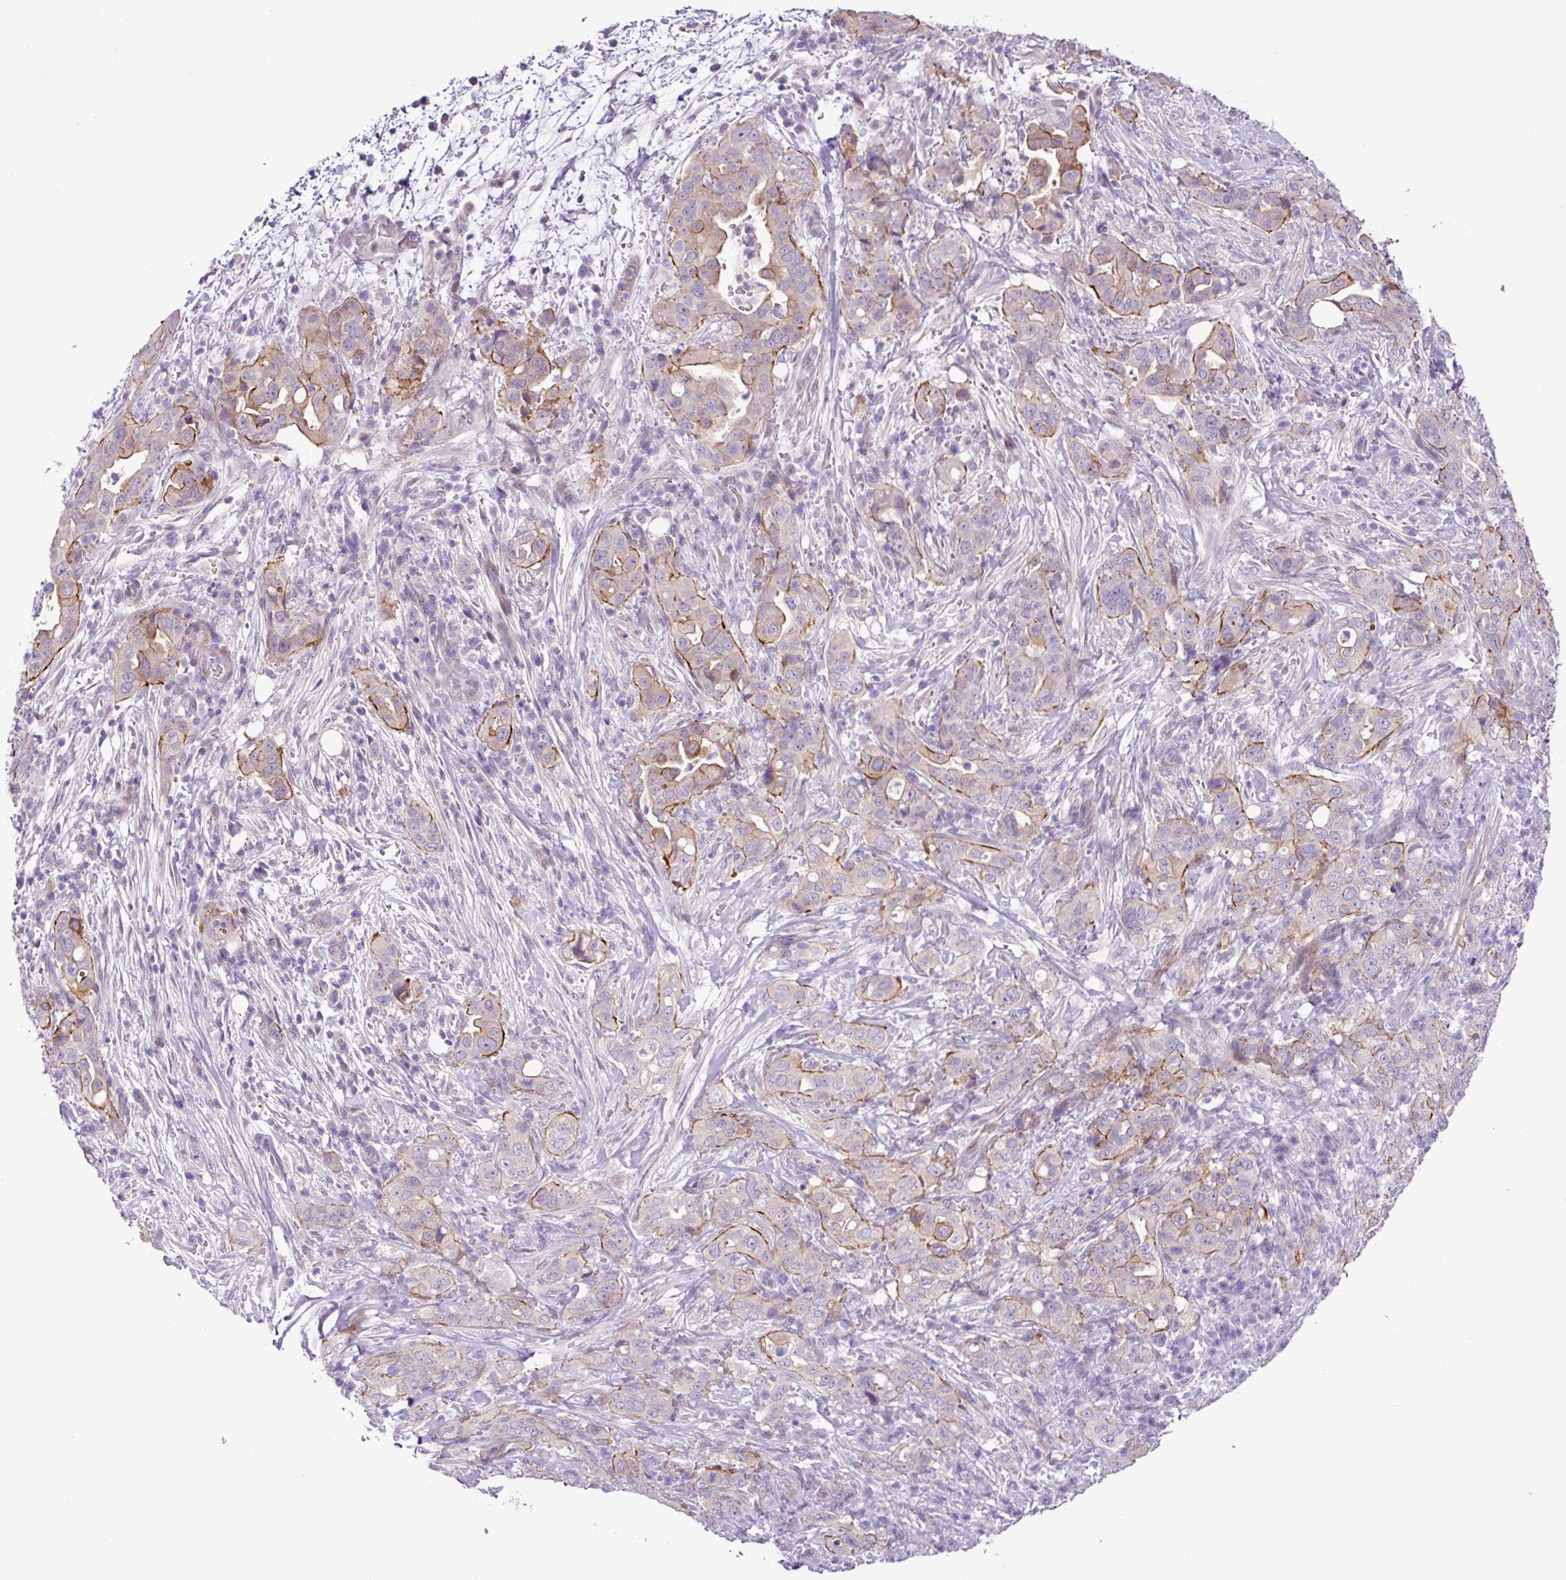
{"staining": {"intensity": "moderate", "quantity": "25%-75%", "location": "cytoplasmic/membranous"}, "tissue": "pancreatic cancer", "cell_type": "Tumor cells", "image_type": "cancer", "snomed": [{"axis": "morphology", "description": "Normal tissue, NOS"}, {"axis": "morphology", "description": "Adenocarcinoma, NOS"}, {"axis": "topography", "description": "Lymph node"}, {"axis": "topography", "description": "Pancreas"}], "caption": "IHC (DAB (3,3'-diaminobenzidine)) staining of pancreatic cancer shows moderate cytoplasmic/membranous protein positivity in about 25%-75% of tumor cells.", "gene": "YLPM1", "patient": {"sex": "female", "age": 67}}